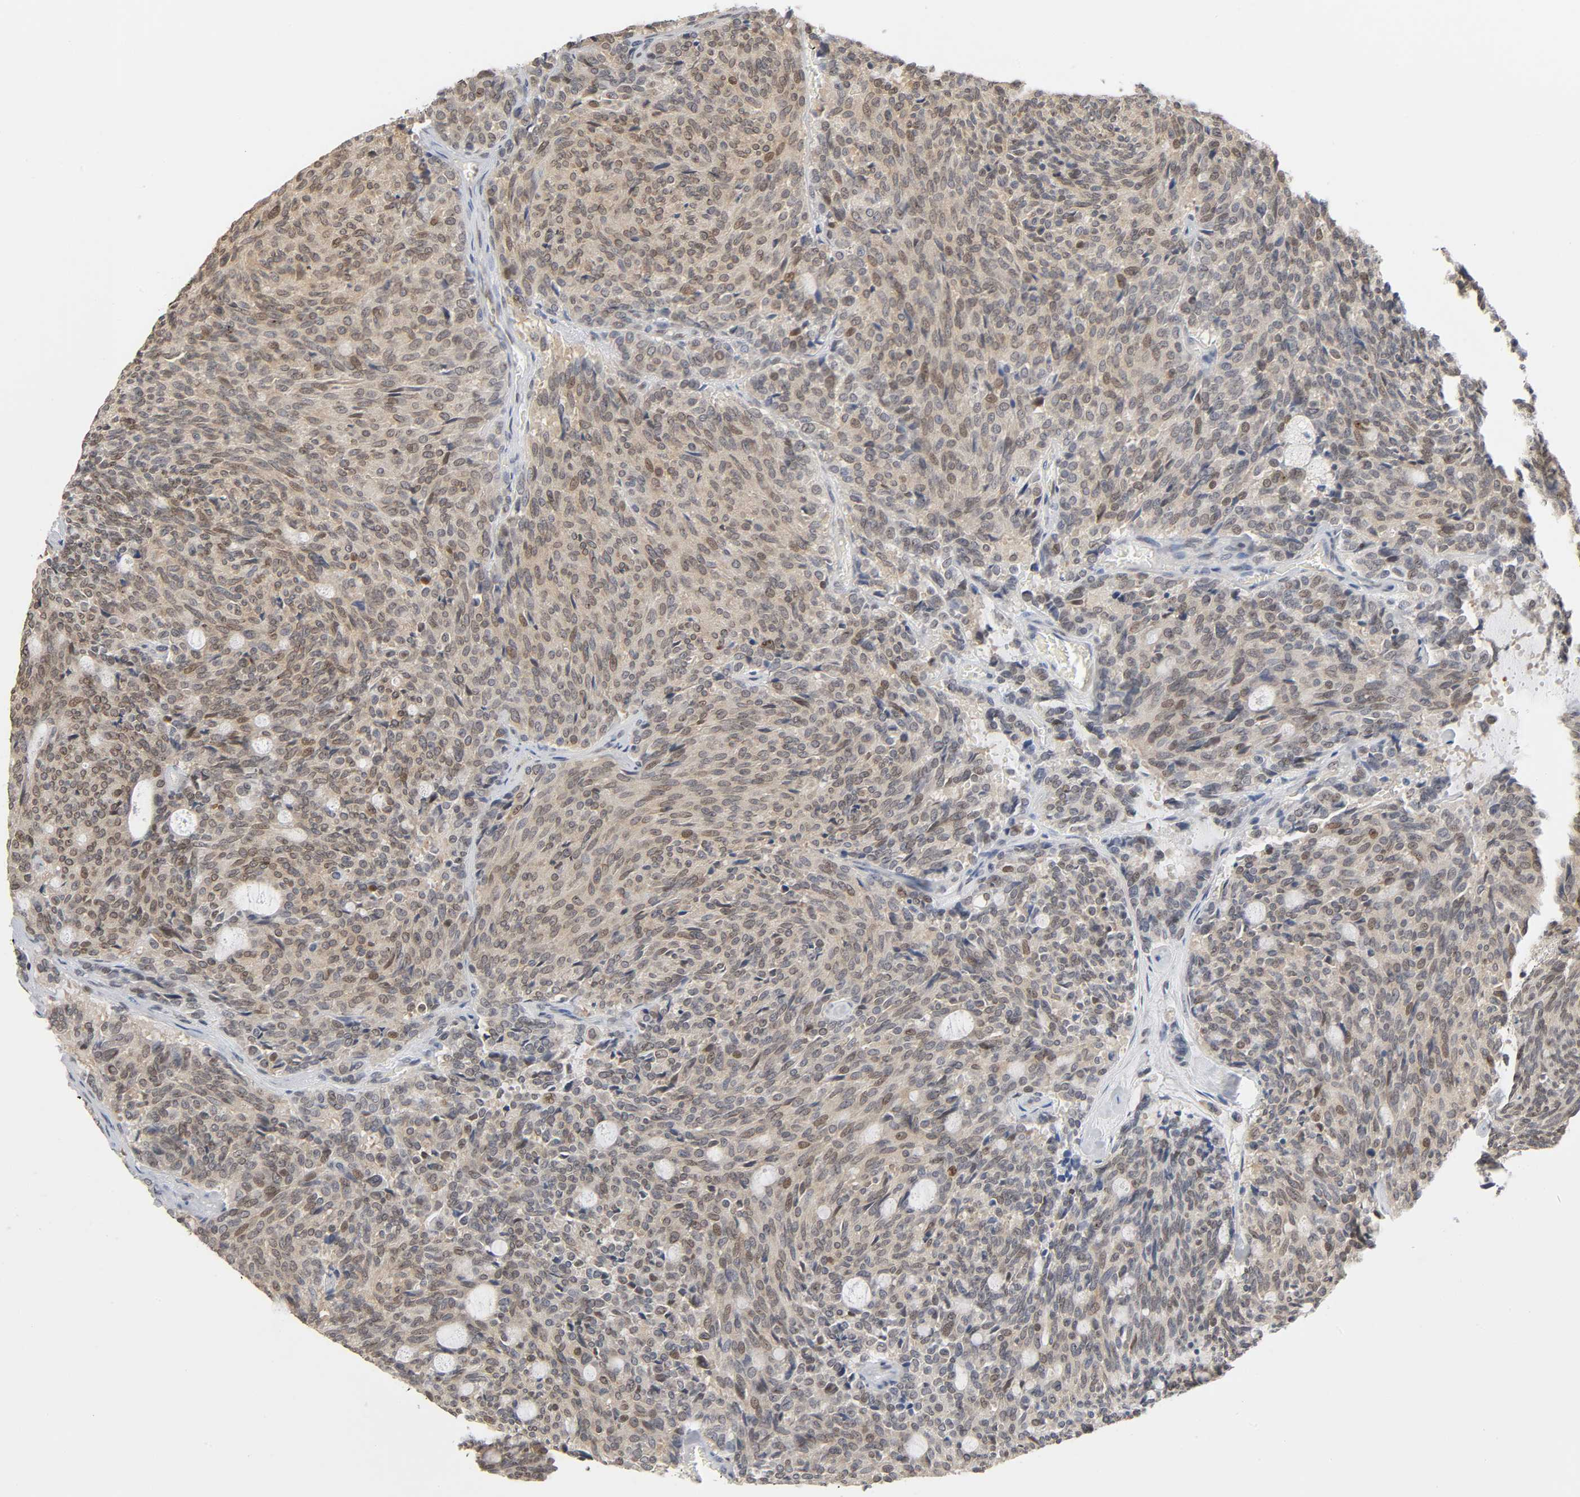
{"staining": {"intensity": "weak", "quantity": ">75%", "location": "nuclear"}, "tissue": "carcinoid", "cell_type": "Tumor cells", "image_type": "cancer", "snomed": [{"axis": "morphology", "description": "Carcinoid, malignant, NOS"}, {"axis": "topography", "description": "Pancreas"}], "caption": "Carcinoid tissue reveals weak nuclear staining in about >75% of tumor cells, visualized by immunohistochemistry.", "gene": "SUMO1", "patient": {"sex": "female", "age": 54}}